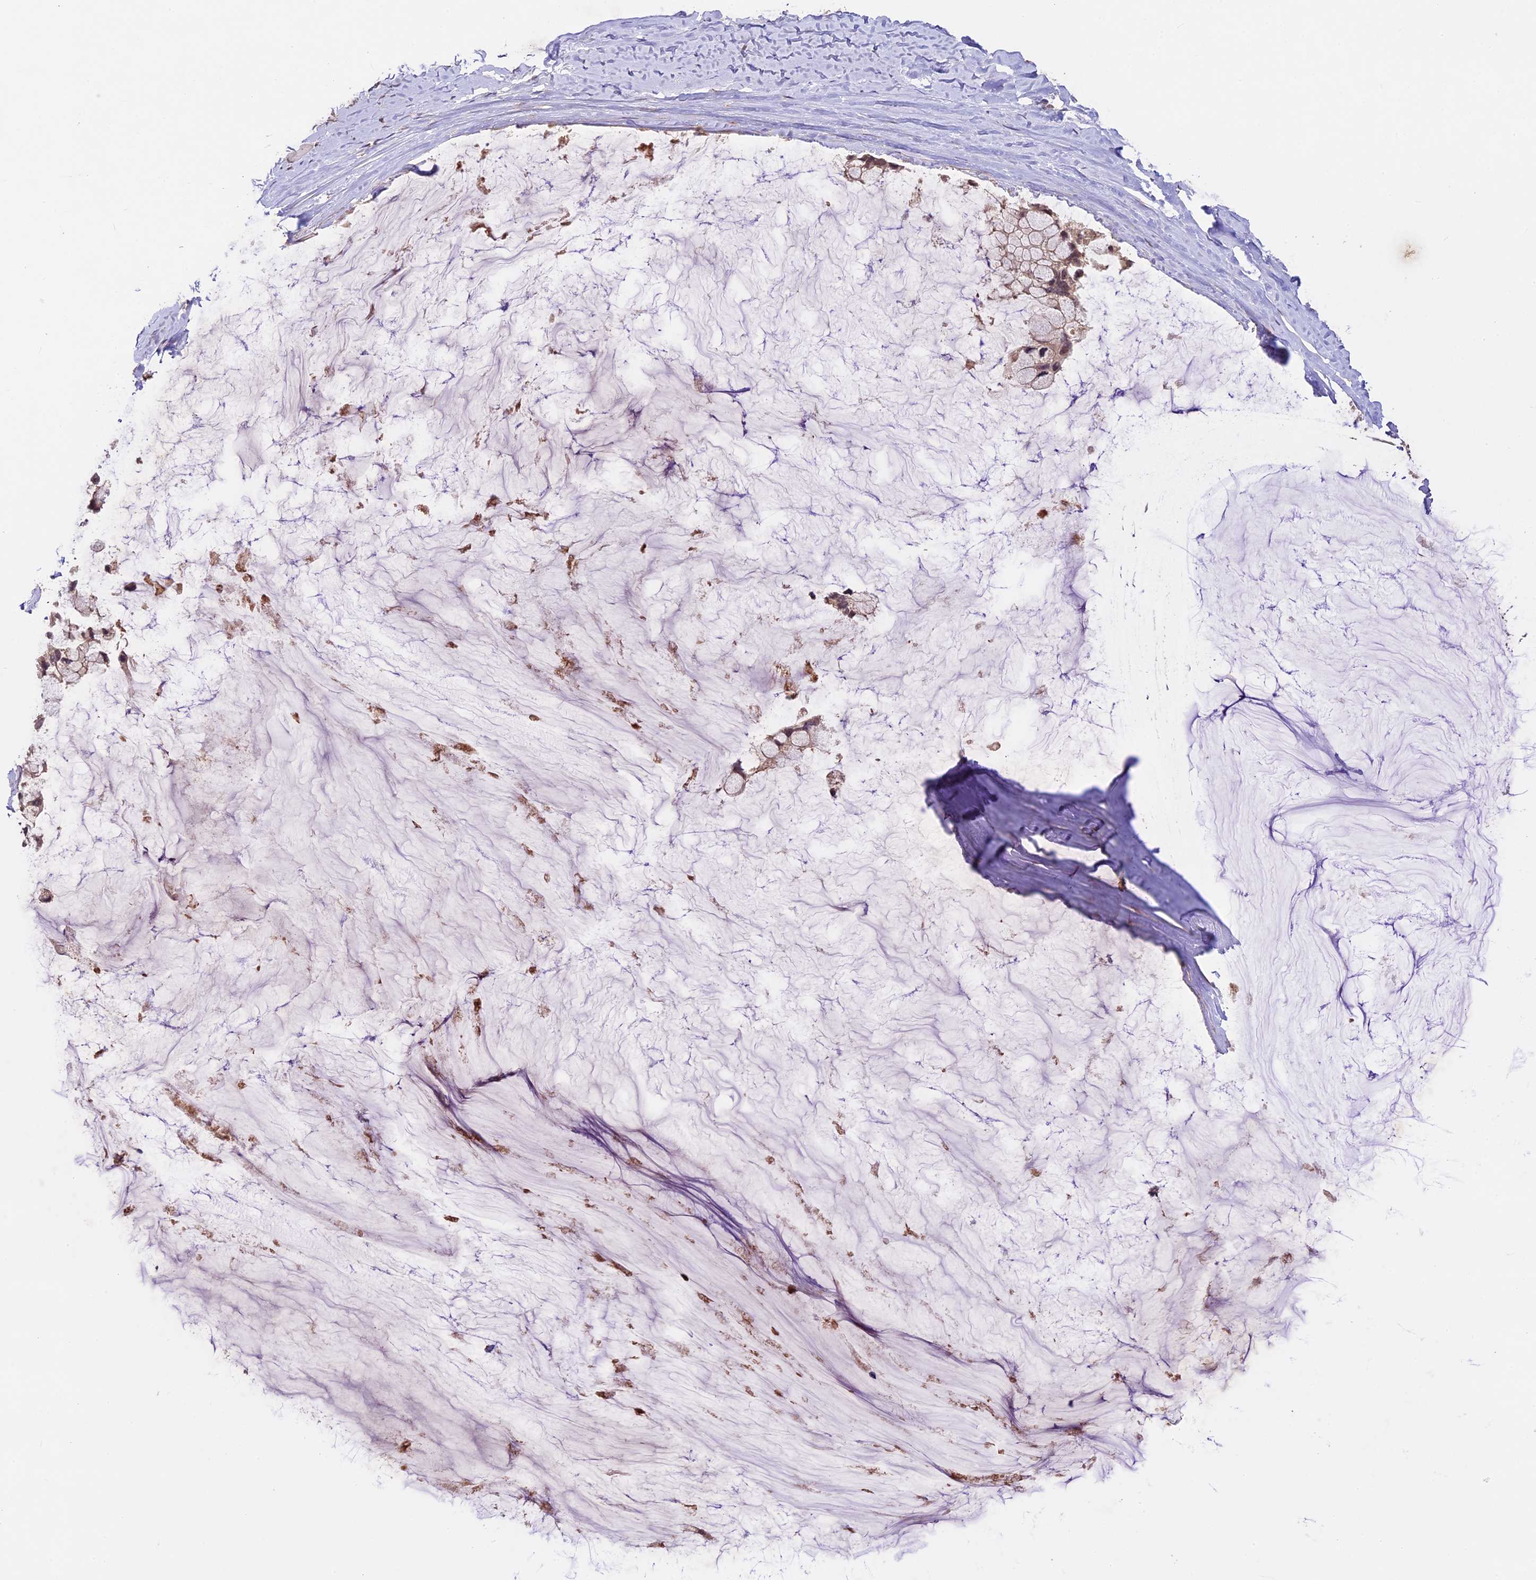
{"staining": {"intensity": "weak", "quantity": ">75%", "location": "cytoplasmic/membranous,nuclear"}, "tissue": "ovarian cancer", "cell_type": "Tumor cells", "image_type": "cancer", "snomed": [{"axis": "morphology", "description": "Cystadenocarcinoma, mucinous, NOS"}, {"axis": "topography", "description": "Ovary"}], "caption": "Immunohistochemical staining of ovarian cancer demonstrates low levels of weak cytoplasmic/membranous and nuclear staining in about >75% of tumor cells. (DAB IHC, brown staining for protein, blue staining for nuclei).", "gene": "ATP10A", "patient": {"sex": "female", "age": 39}}